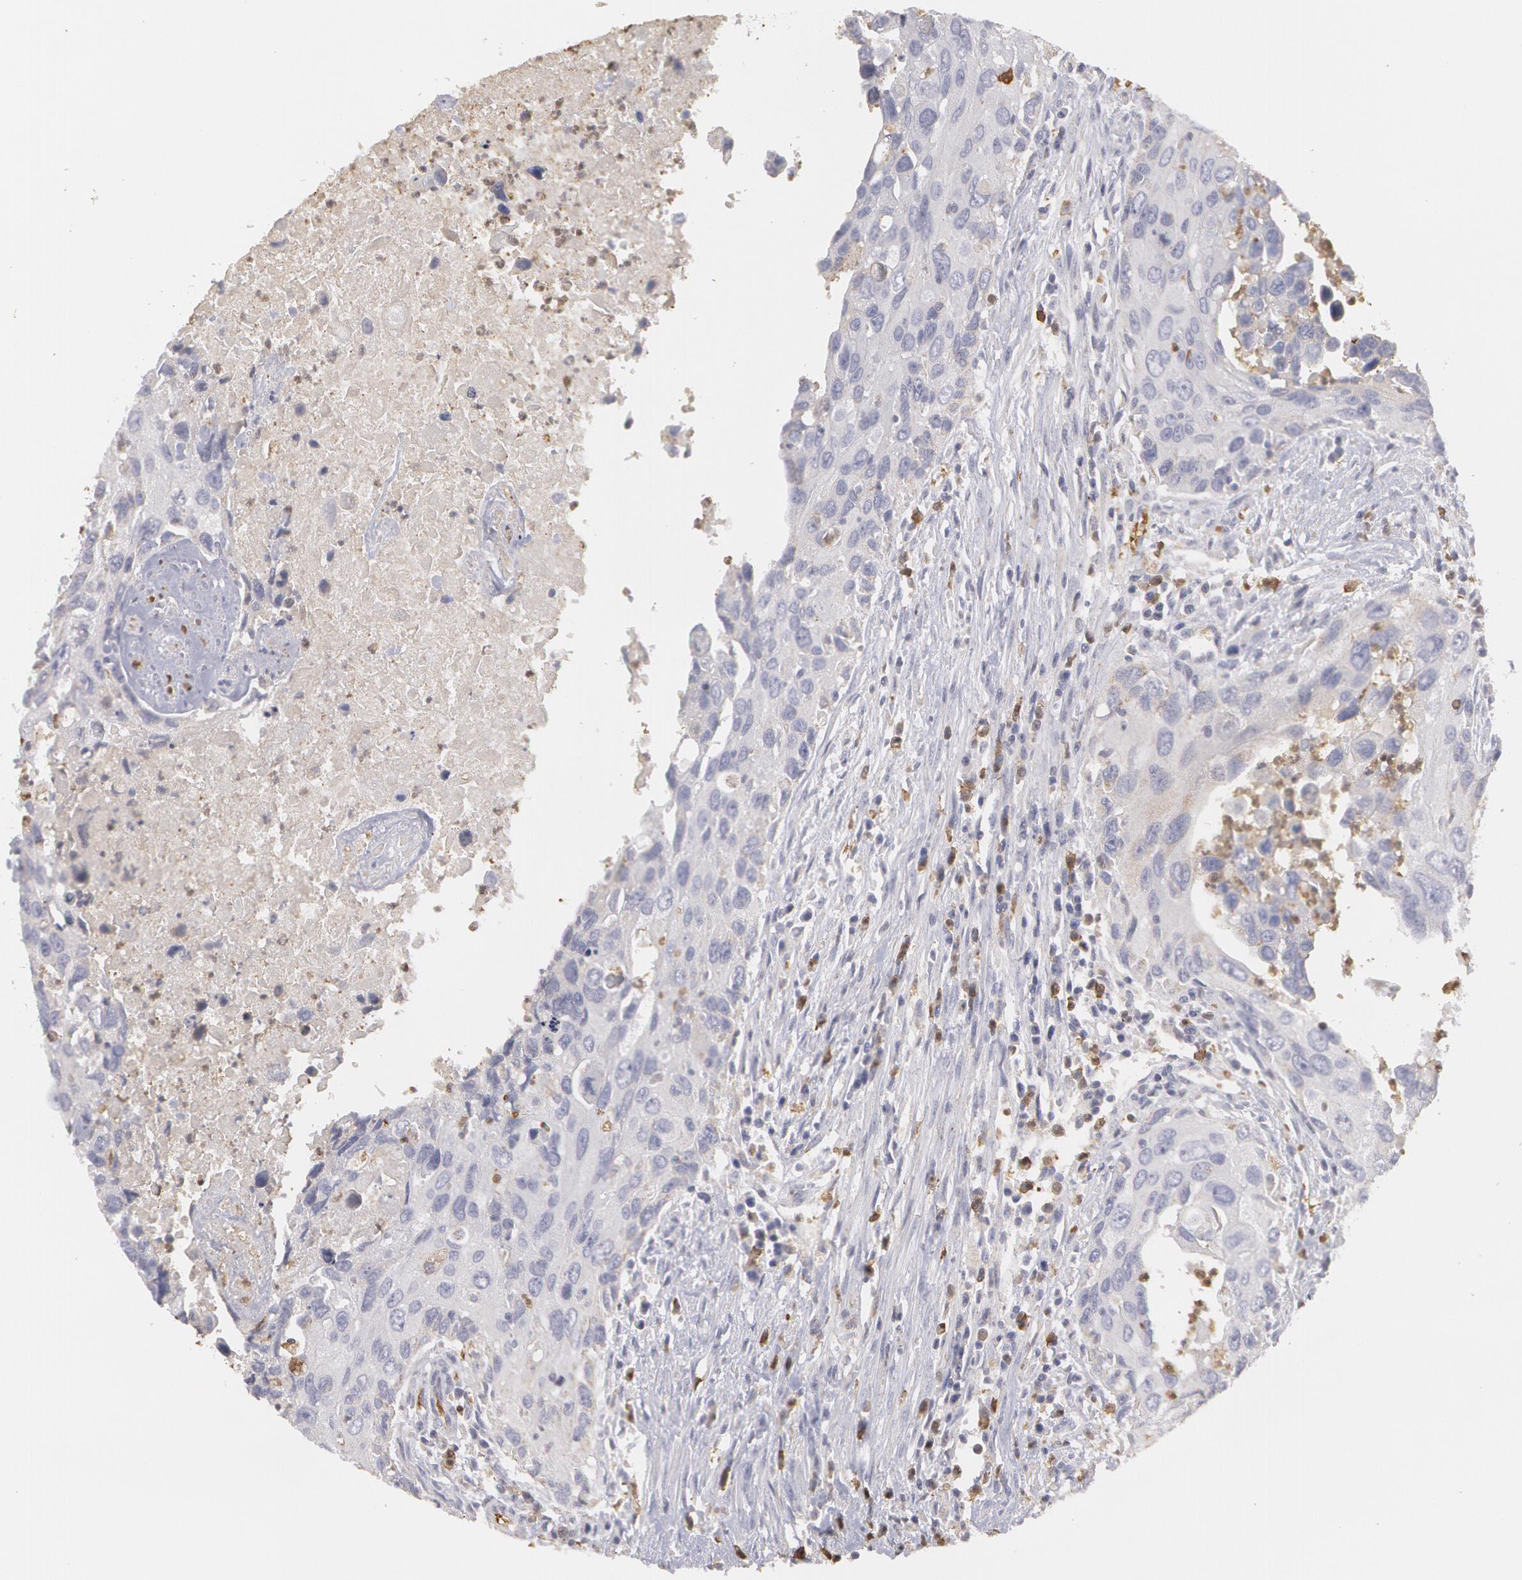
{"staining": {"intensity": "weak", "quantity": "<25%", "location": "cytoplasmic/membranous"}, "tissue": "urothelial cancer", "cell_type": "Tumor cells", "image_type": "cancer", "snomed": [{"axis": "morphology", "description": "Urothelial carcinoma, High grade"}, {"axis": "topography", "description": "Urinary bladder"}], "caption": "An IHC photomicrograph of high-grade urothelial carcinoma is shown. There is no staining in tumor cells of high-grade urothelial carcinoma.", "gene": "CAT", "patient": {"sex": "male", "age": 71}}